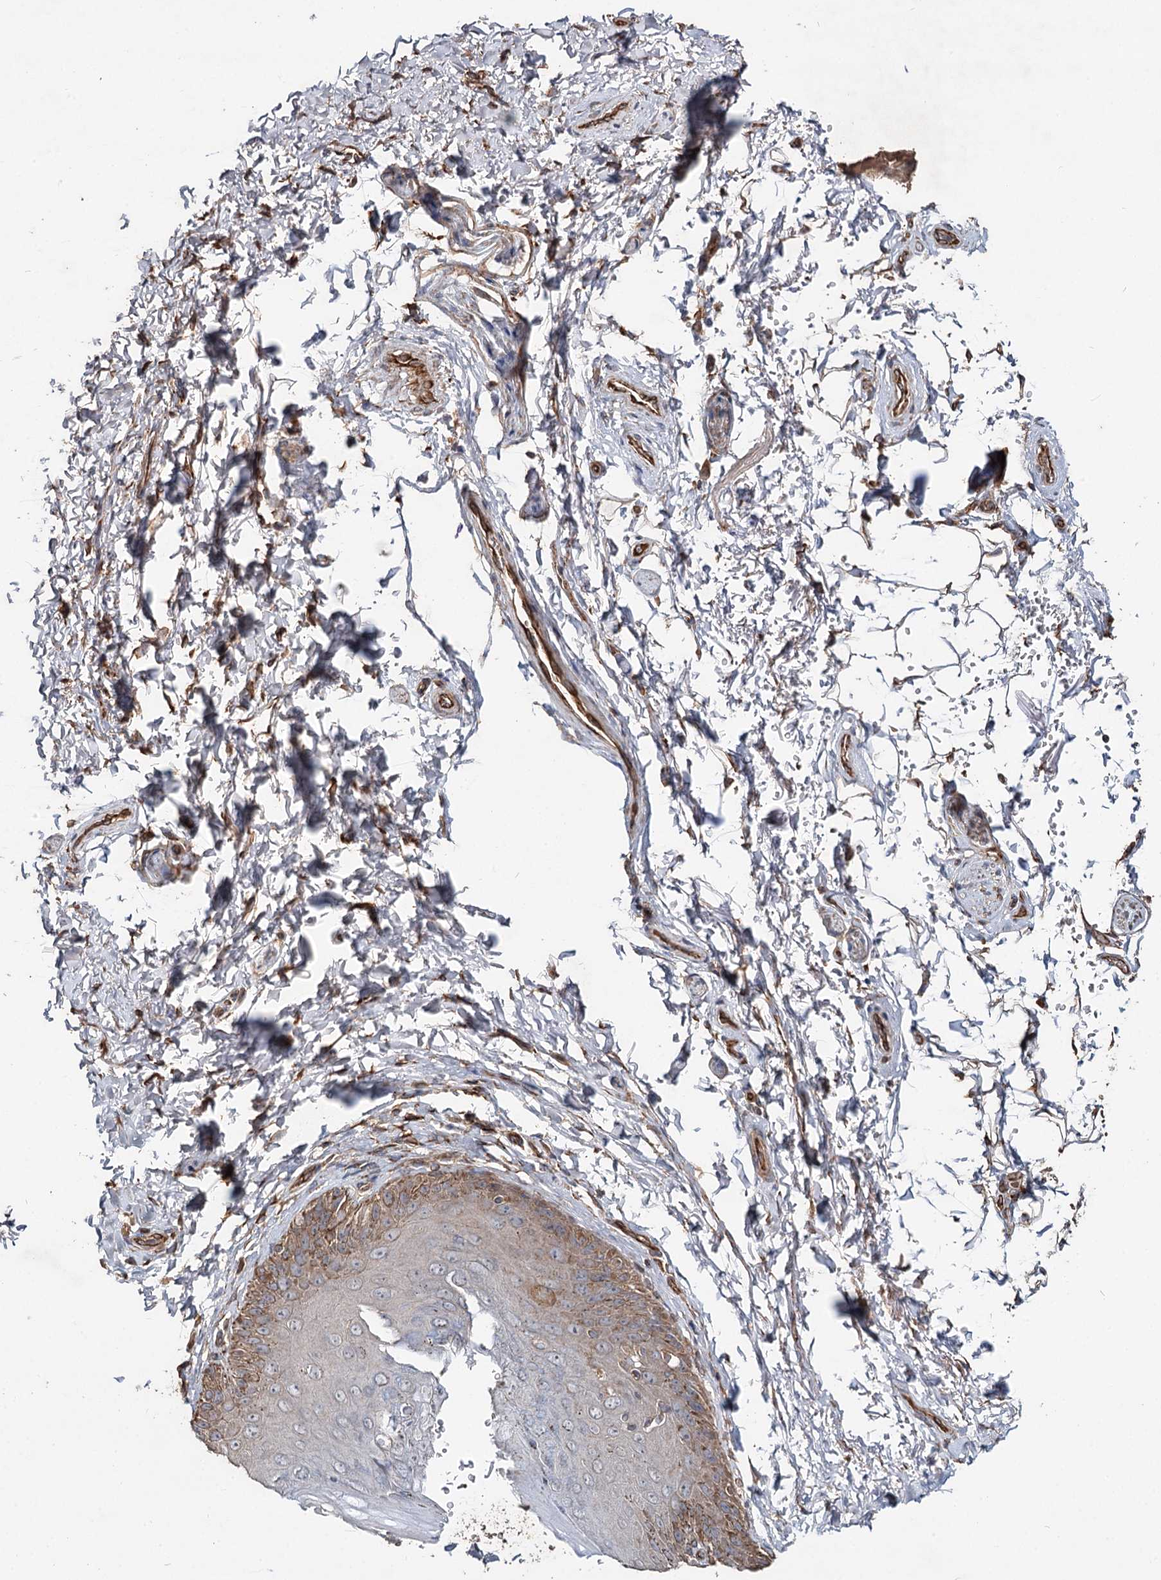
{"staining": {"intensity": "moderate", "quantity": "25%-75%", "location": "cytoplasmic/membranous"}, "tissue": "skin", "cell_type": "Epidermal cells", "image_type": "normal", "snomed": [{"axis": "morphology", "description": "Normal tissue, NOS"}, {"axis": "topography", "description": "Anal"}], "caption": "This micrograph exhibits IHC staining of unremarkable skin, with medium moderate cytoplasmic/membranous staining in approximately 25%-75% of epidermal cells.", "gene": "SPART", "patient": {"sex": "male", "age": 44}}